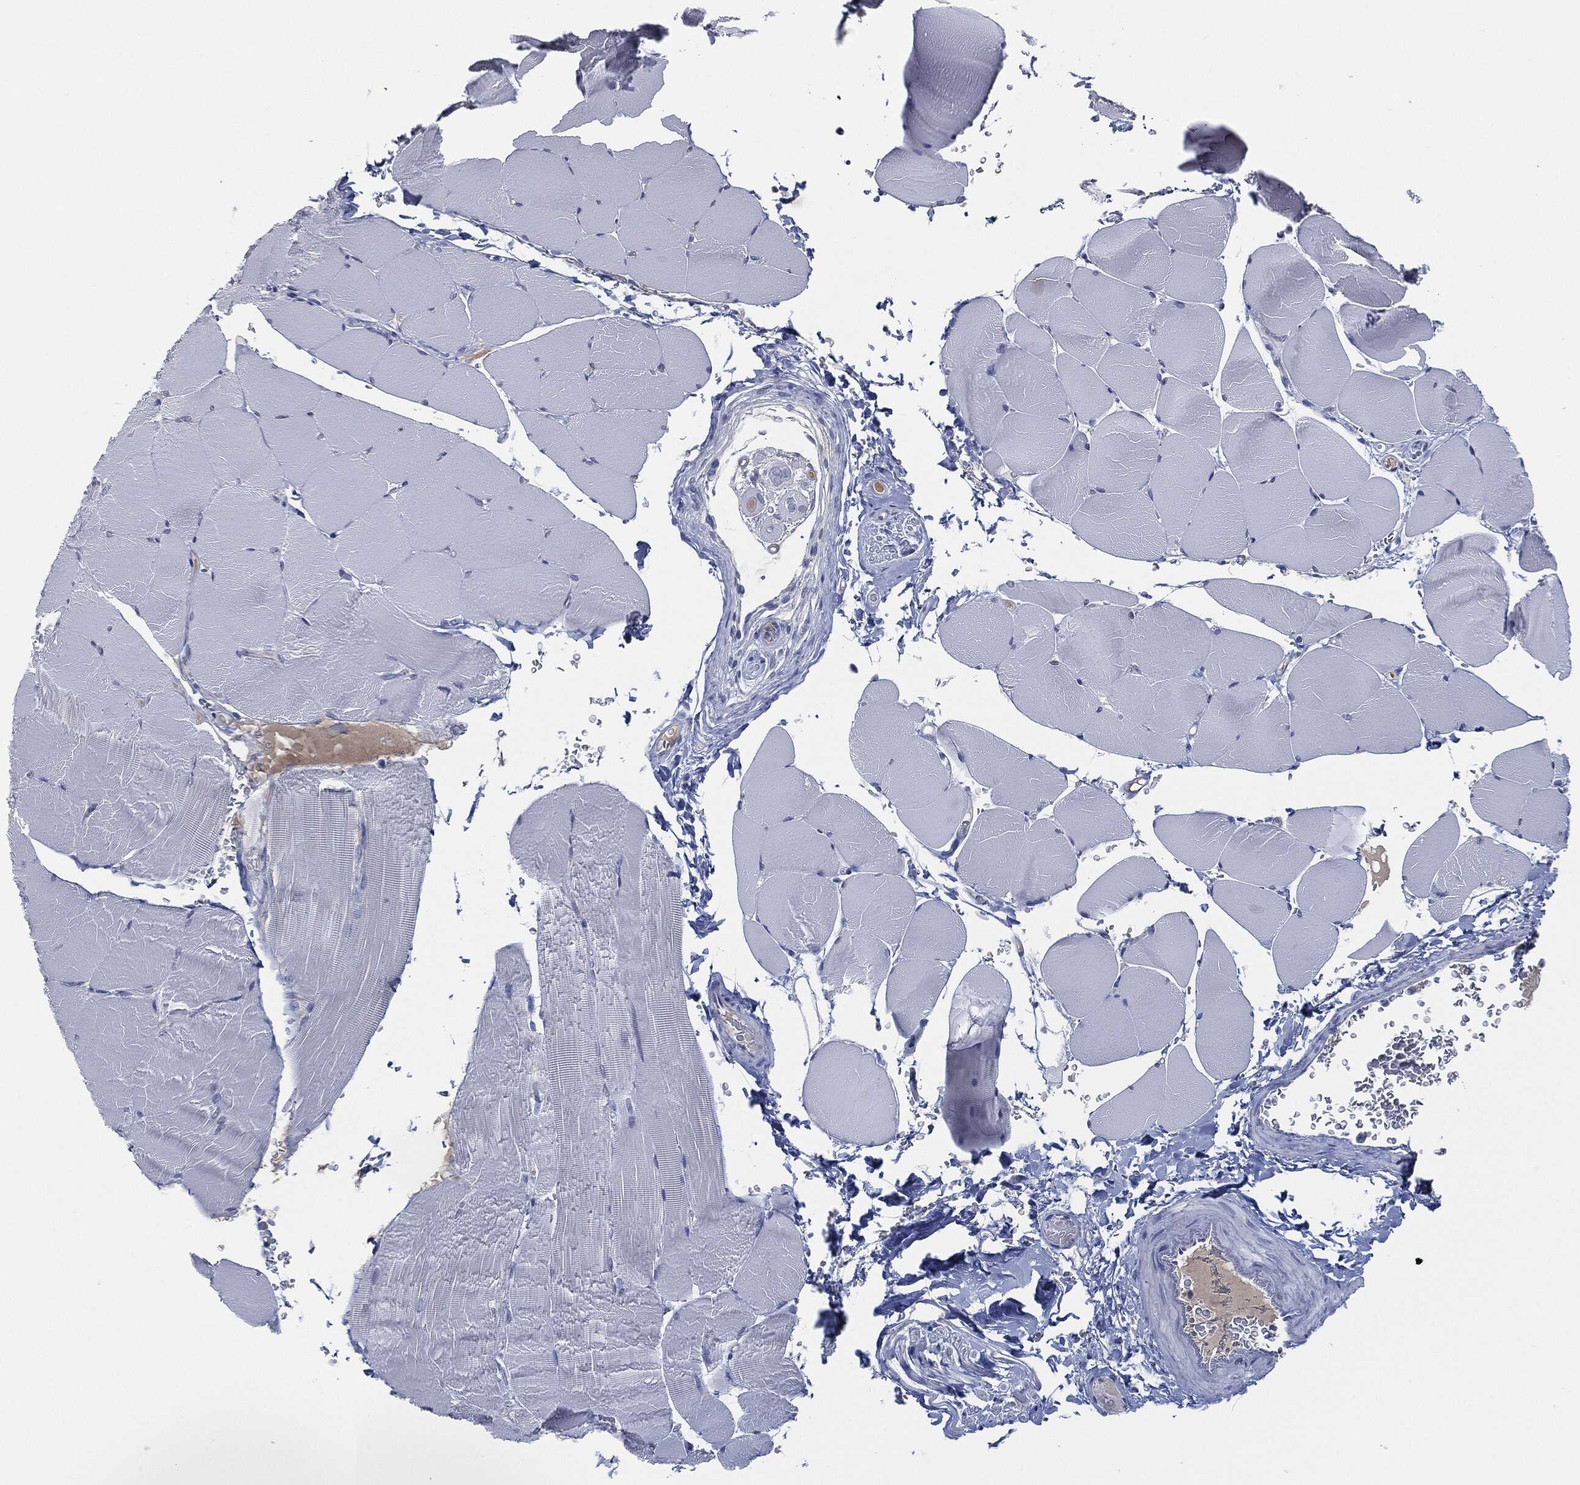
{"staining": {"intensity": "negative", "quantity": "none", "location": "none"}, "tissue": "skeletal muscle", "cell_type": "Myocytes", "image_type": "normal", "snomed": [{"axis": "morphology", "description": "Normal tissue, NOS"}, {"axis": "topography", "description": "Skeletal muscle"}], "caption": "Immunohistochemistry (IHC) micrograph of benign human skeletal muscle stained for a protein (brown), which shows no staining in myocytes. The staining was performed using DAB to visualize the protein expression in brown, while the nuclei were stained in blue with hematoxylin (Magnification: 20x).", "gene": "SIGLEC7", "patient": {"sex": "female", "age": 37}}